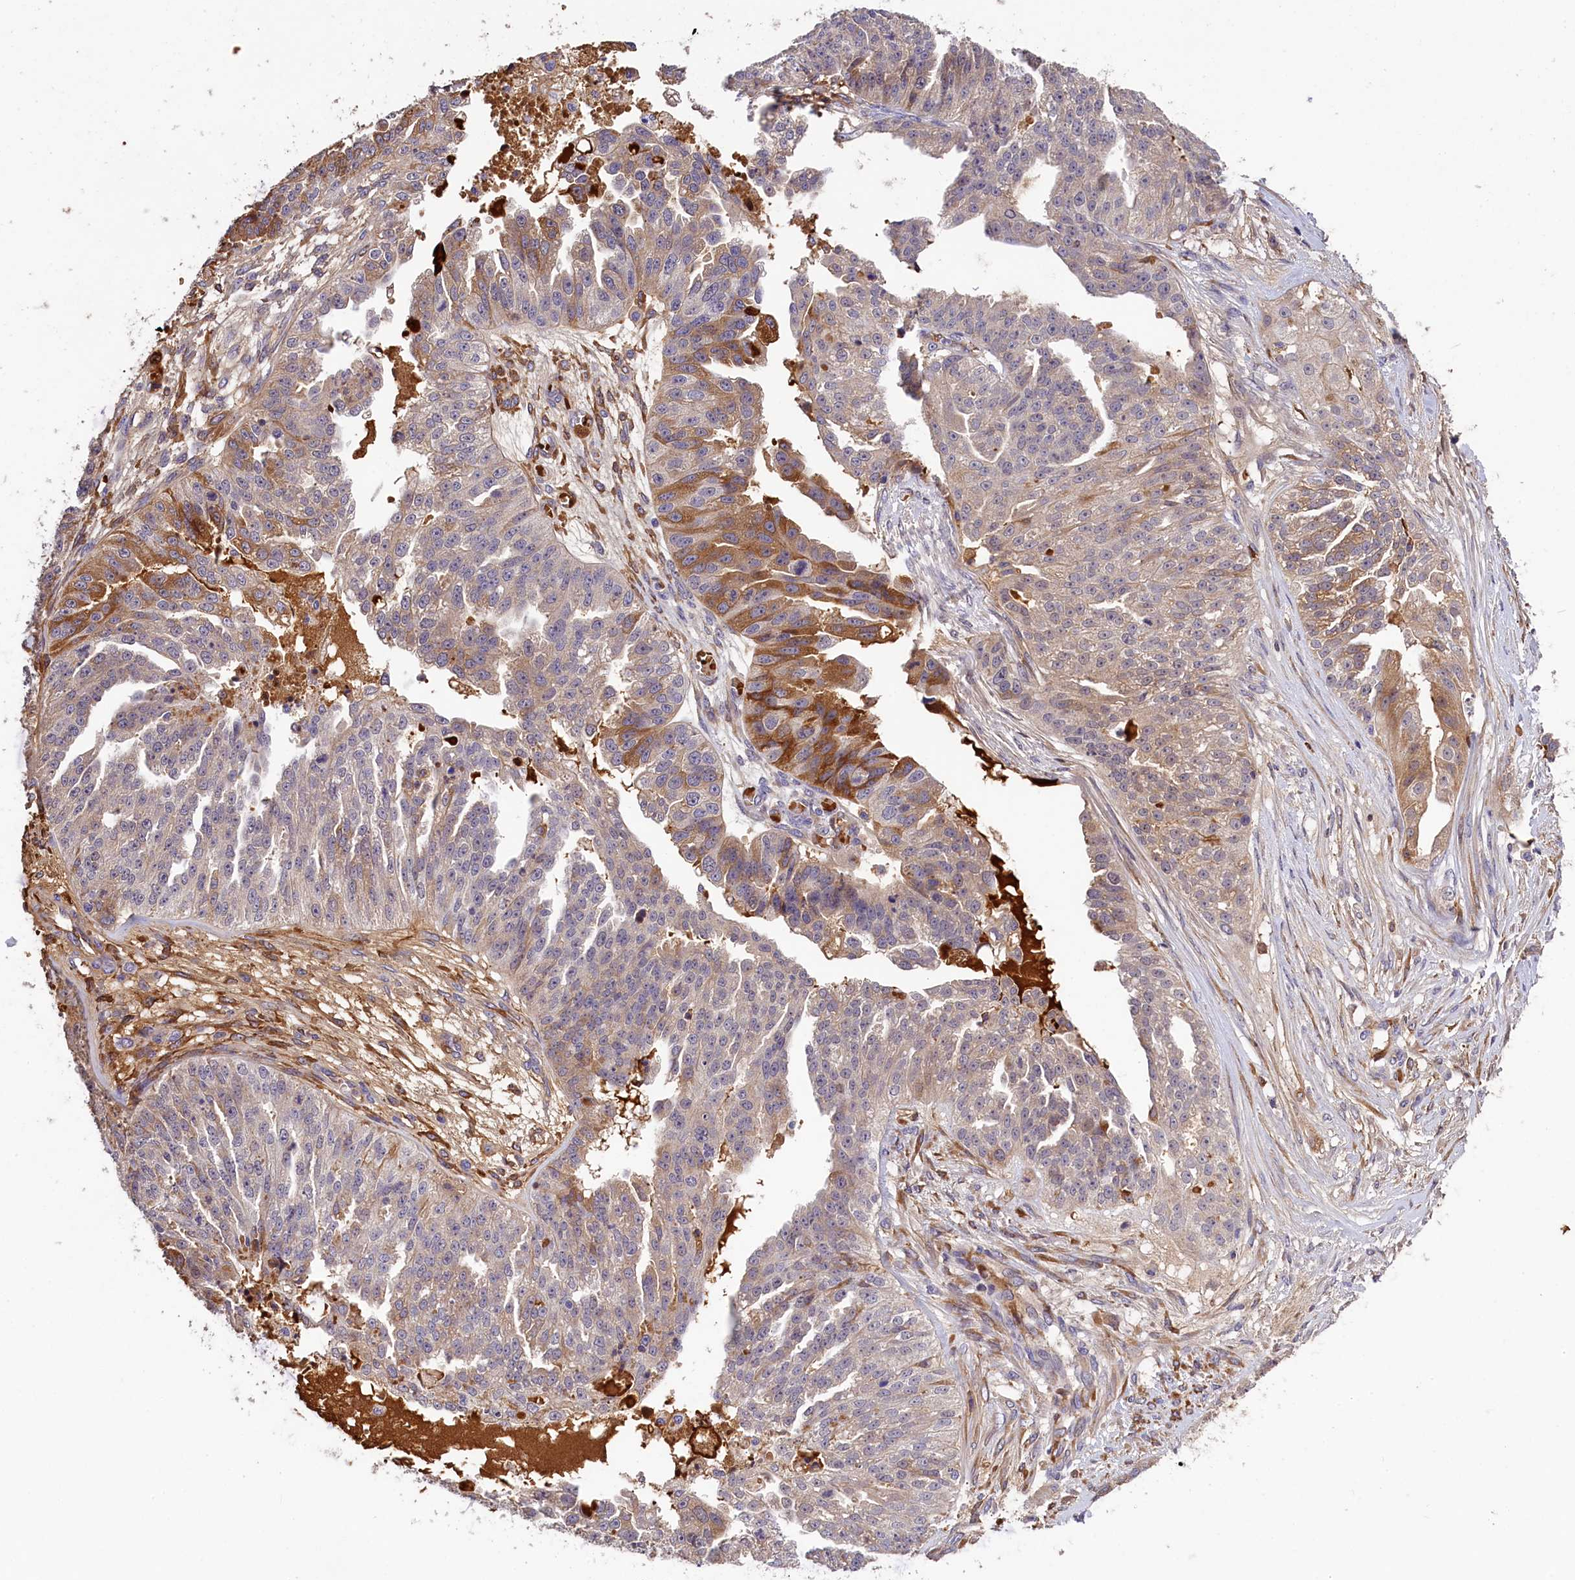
{"staining": {"intensity": "moderate", "quantity": "<25%", "location": "cytoplasmic/membranous"}, "tissue": "ovarian cancer", "cell_type": "Tumor cells", "image_type": "cancer", "snomed": [{"axis": "morphology", "description": "Cystadenocarcinoma, serous, NOS"}, {"axis": "topography", "description": "Ovary"}], "caption": "Serous cystadenocarcinoma (ovarian) stained with a brown dye reveals moderate cytoplasmic/membranous positive staining in about <25% of tumor cells.", "gene": "PHAF1", "patient": {"sex": "female", "age": 58}}